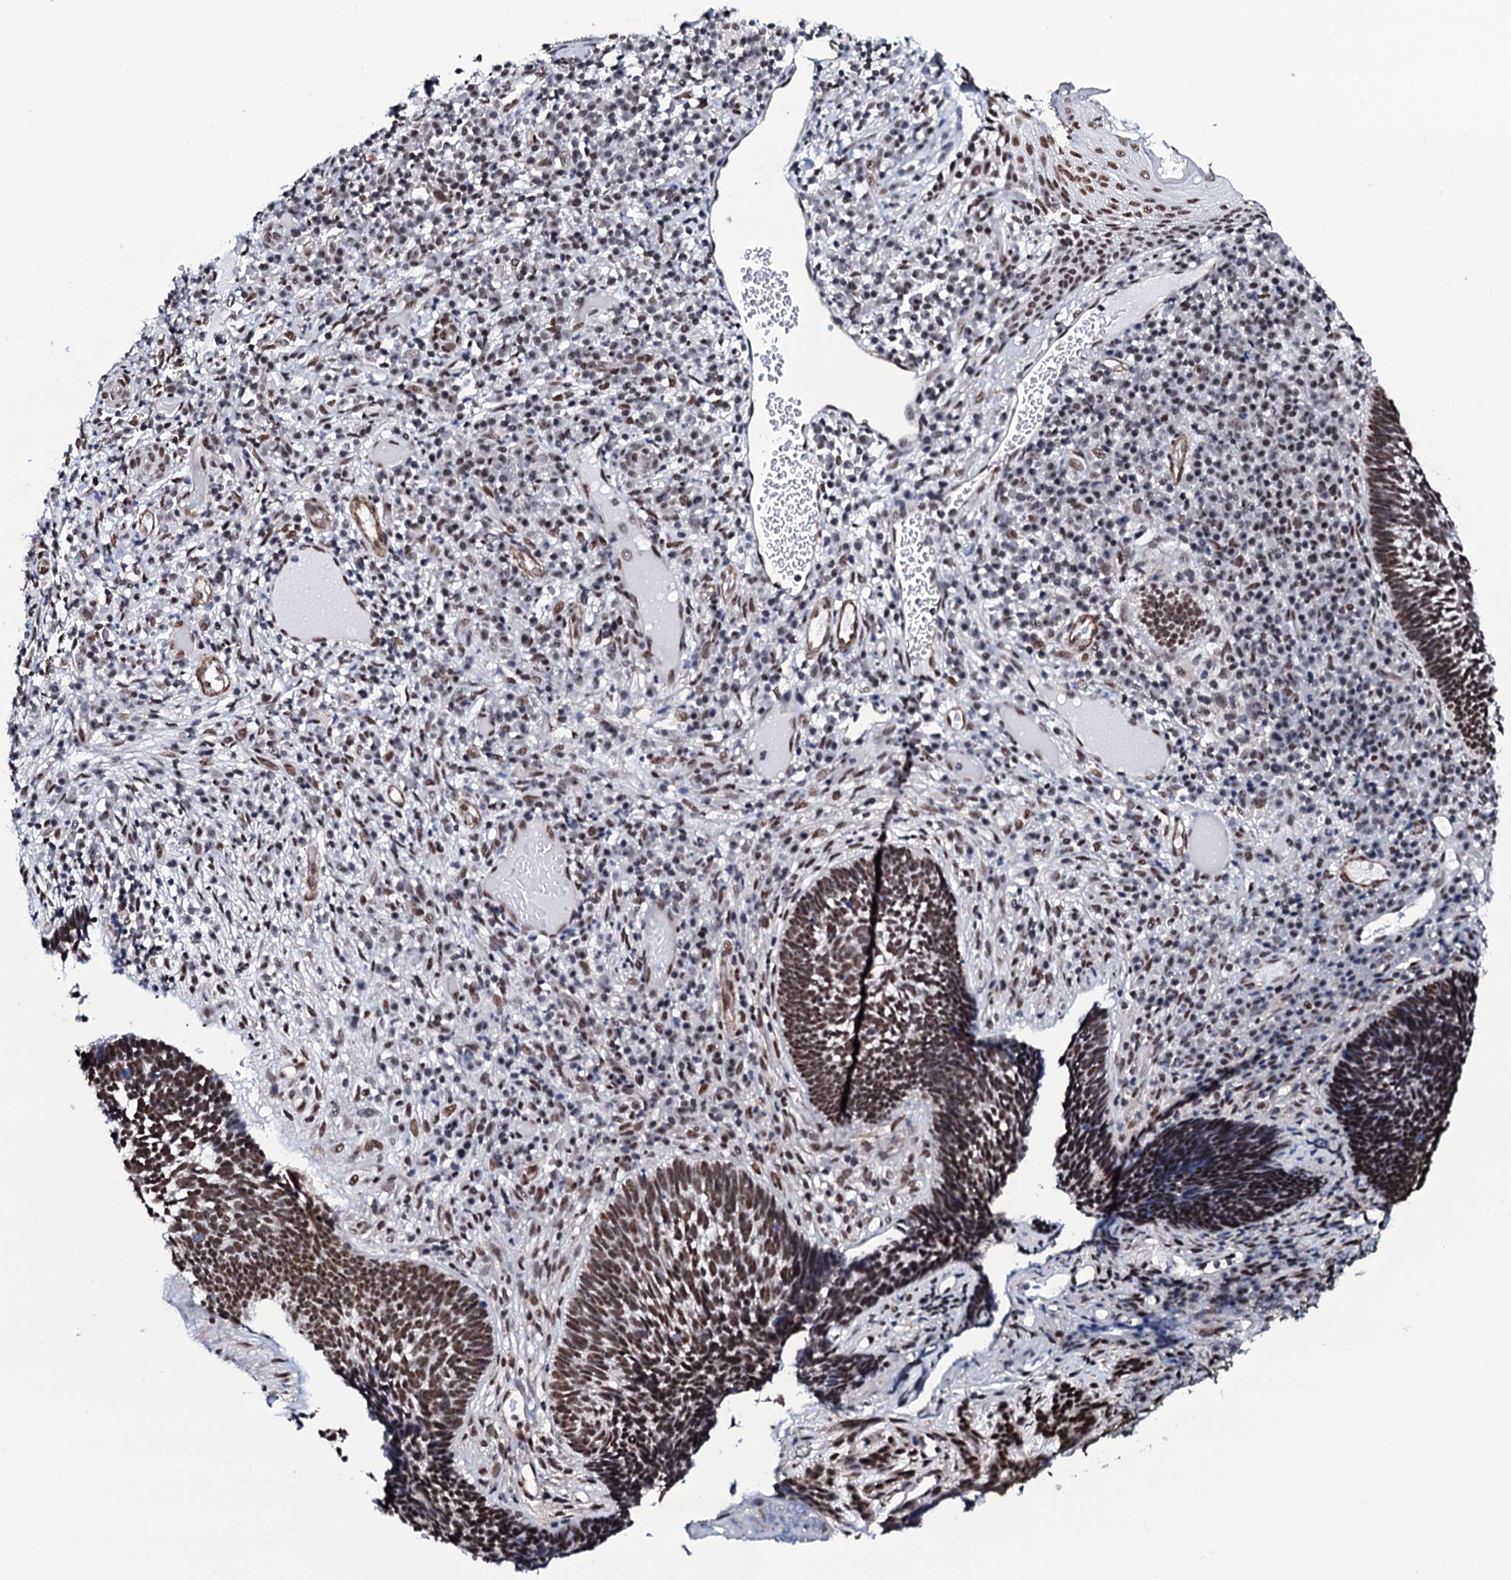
{"staining": {"intensity": "moderate", "quantity": ">75%", "location": "nuclear"}, "tissue": "skin cancer", "cell_type": "Tumor cells", "image_type": "cancer", "snomed": [{"axis": "morphology", "description": "Basal cell carcinoma"}, {"axis": "topography", "description": "Skin"}], "caption": "This is a micrograph of immunohistochemistry (IHC) staining of skin cancer, which shows moderate staining in the nuclear of tumor cells.", "gene": "CWC15", "patient": {"sex": "male", "age": 88}}